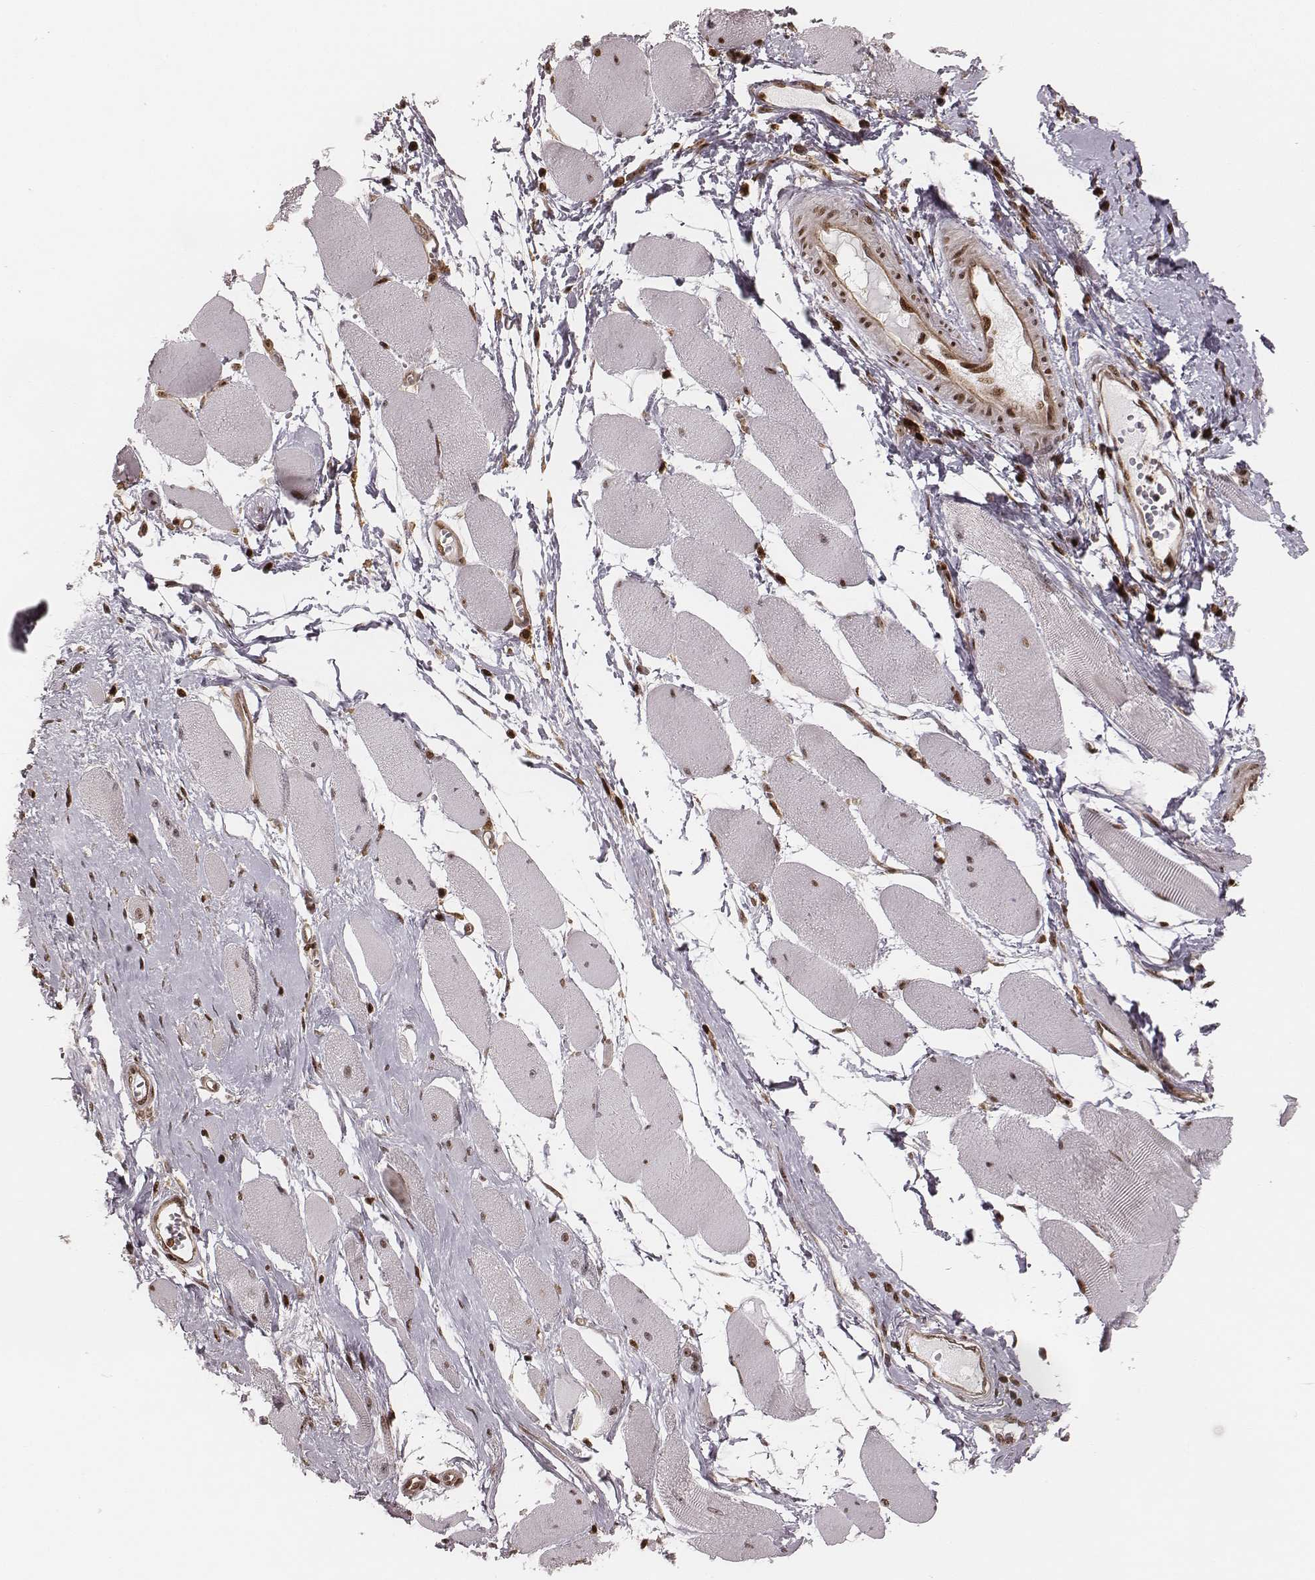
{"staining": {"intensity": "moderate", "quantity": "<25%", "location": "nuclear"}, "tissue": "skeletal muscle", "cell_type": "Myocytes", "image_type": "normal", "snomed": [{"axis": "morphology", "description": "Normal tissue, NOS"}, {"axis": "topography", "description": "Skeletal muscle"}], "caption": "A photomicrograph showing moderate nuclear expression in approximately <25% of myocytes in normal skeletal muscle, as visualized by brown immunohistochemical staining.", "gene": "VRK3", "patient": {"sex": "female", "age": 75}}